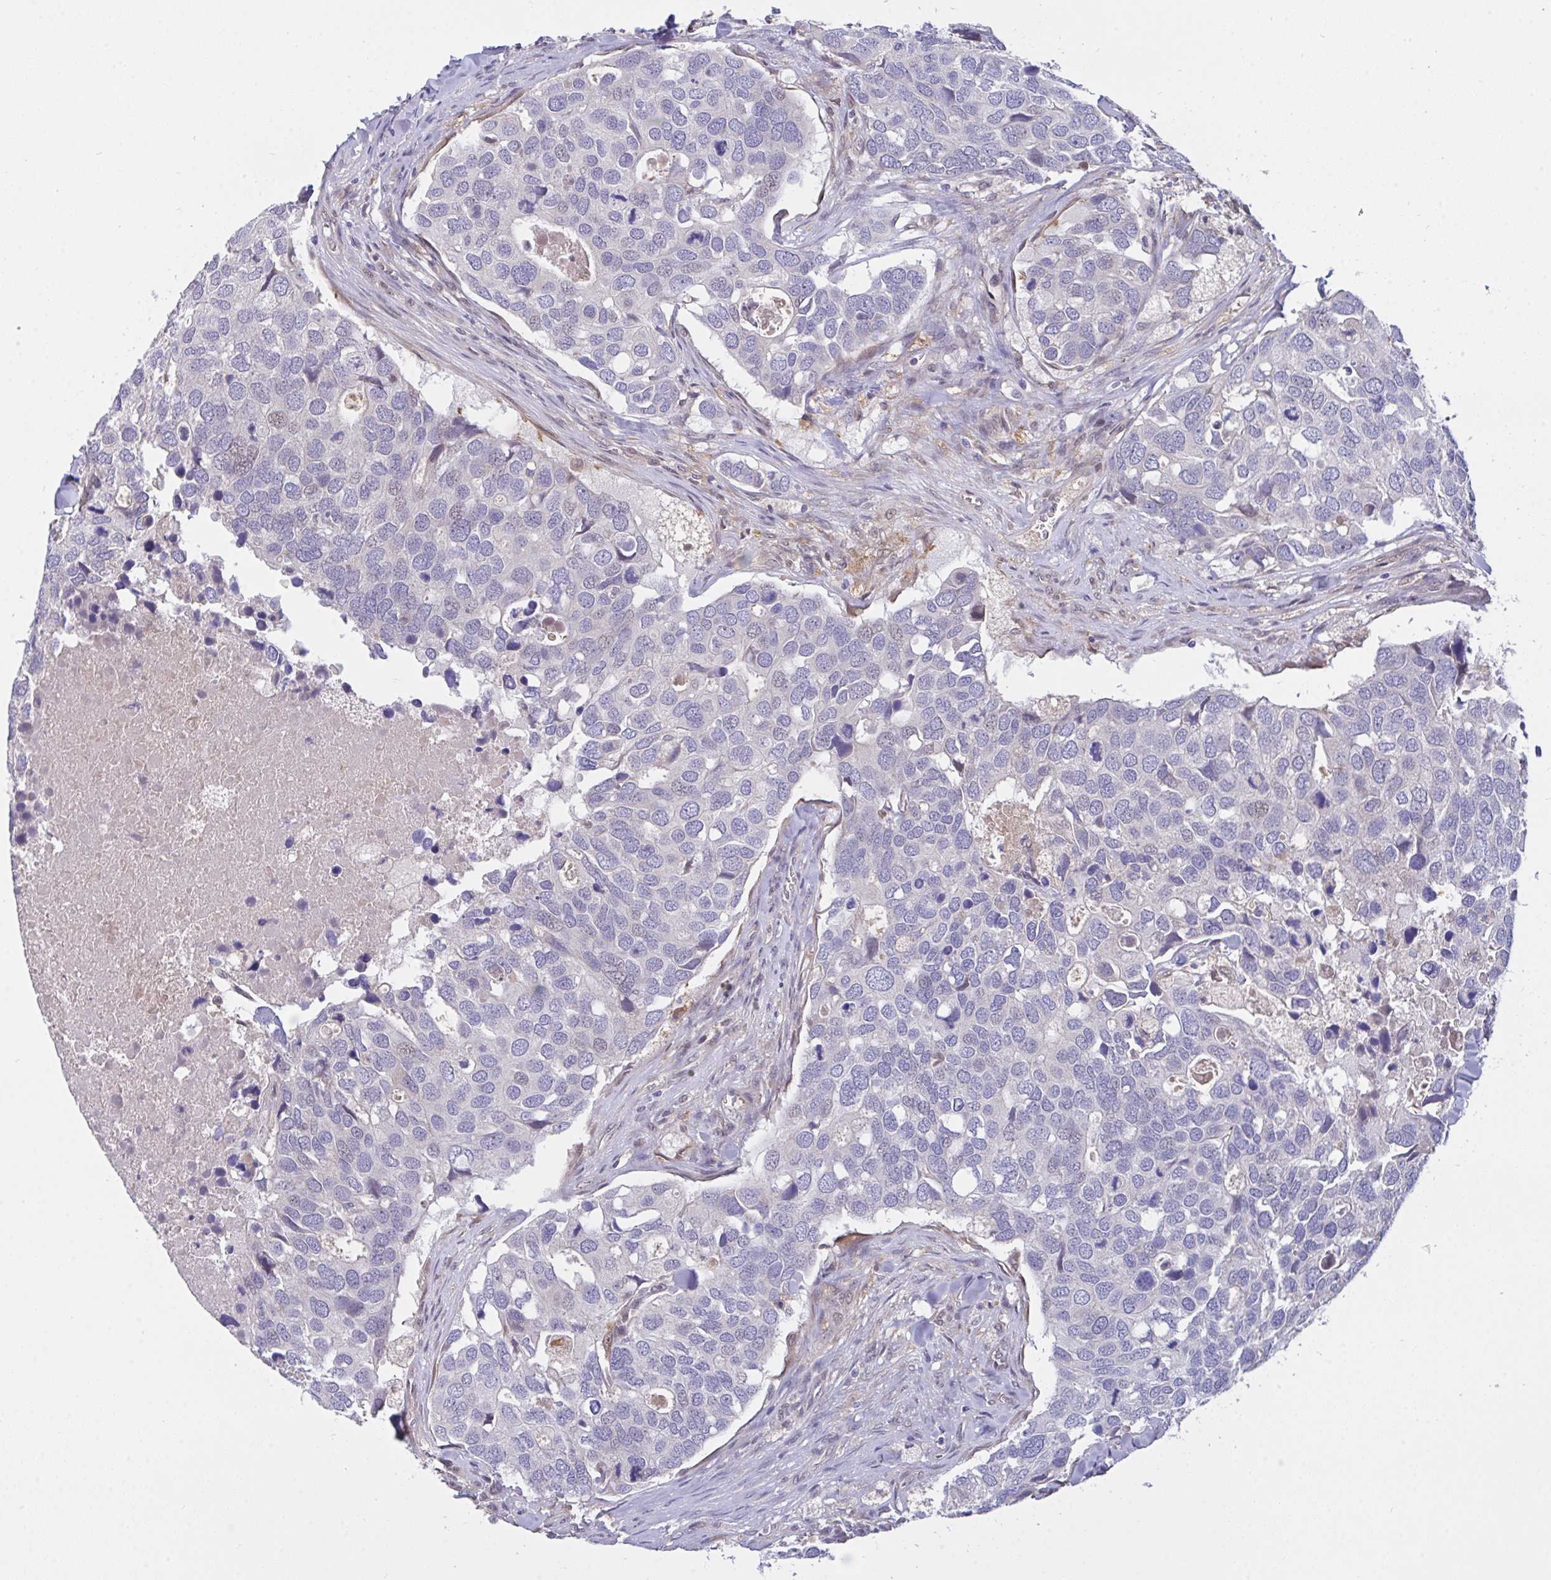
{"staining": {"intensity": "negative", "quantity": "none", "location": "none"}, "tissue": "breast cancer", "cell_type": "Tumor cells", "image_type": "cancer", "snomed": [{"axis": "morphology", "description": "Duct carcinoma"}, {"axis": "topography", "description": "Breast"}], "caption": "Histopathology image shows no significant protein expression in tumor cells of breast invasive ductal carcinoma.", "gene": "L3HYPDH", "patient": {"sex": "female", "age": 83}}